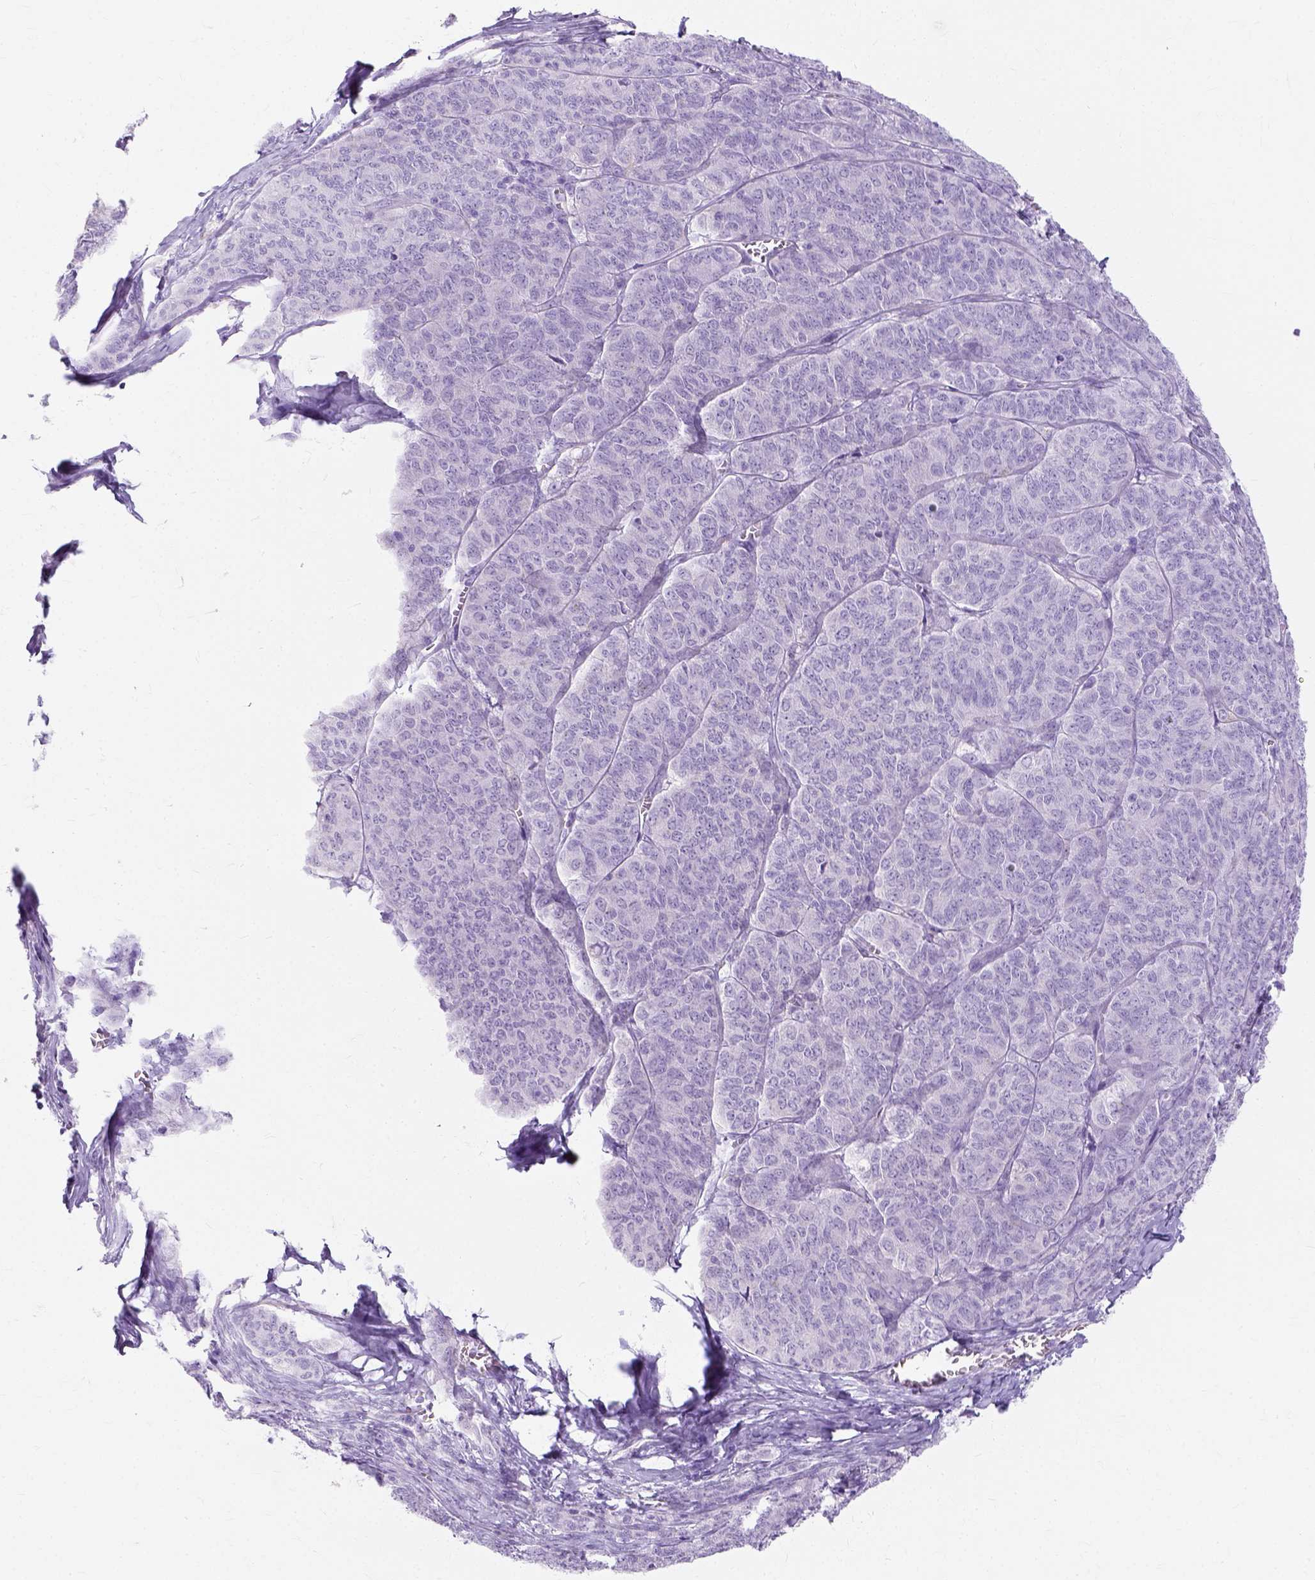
{"staining": {"intensity": "negative", "quantity": "none", "location": "none"}, "tissue": "ovarian cancer", "cell_type": "Tumor cells", "image_type": "cancer", "snomed": [{"axis": "morphology", "description": "Carcinoma, endometroid"}, {"axis": "topography", "description": "Ovary"}], "caption": "Immunohistochemistry (IHC) micrograph of neoplastic tissue: human ovarian endometroid carcinoma stained with DAB (3,3'-diaminobenzidine) displays no significant protein staining in tumor cells.", "gene": "MYH15", "patient": {"sex": "female", "age": 80}}